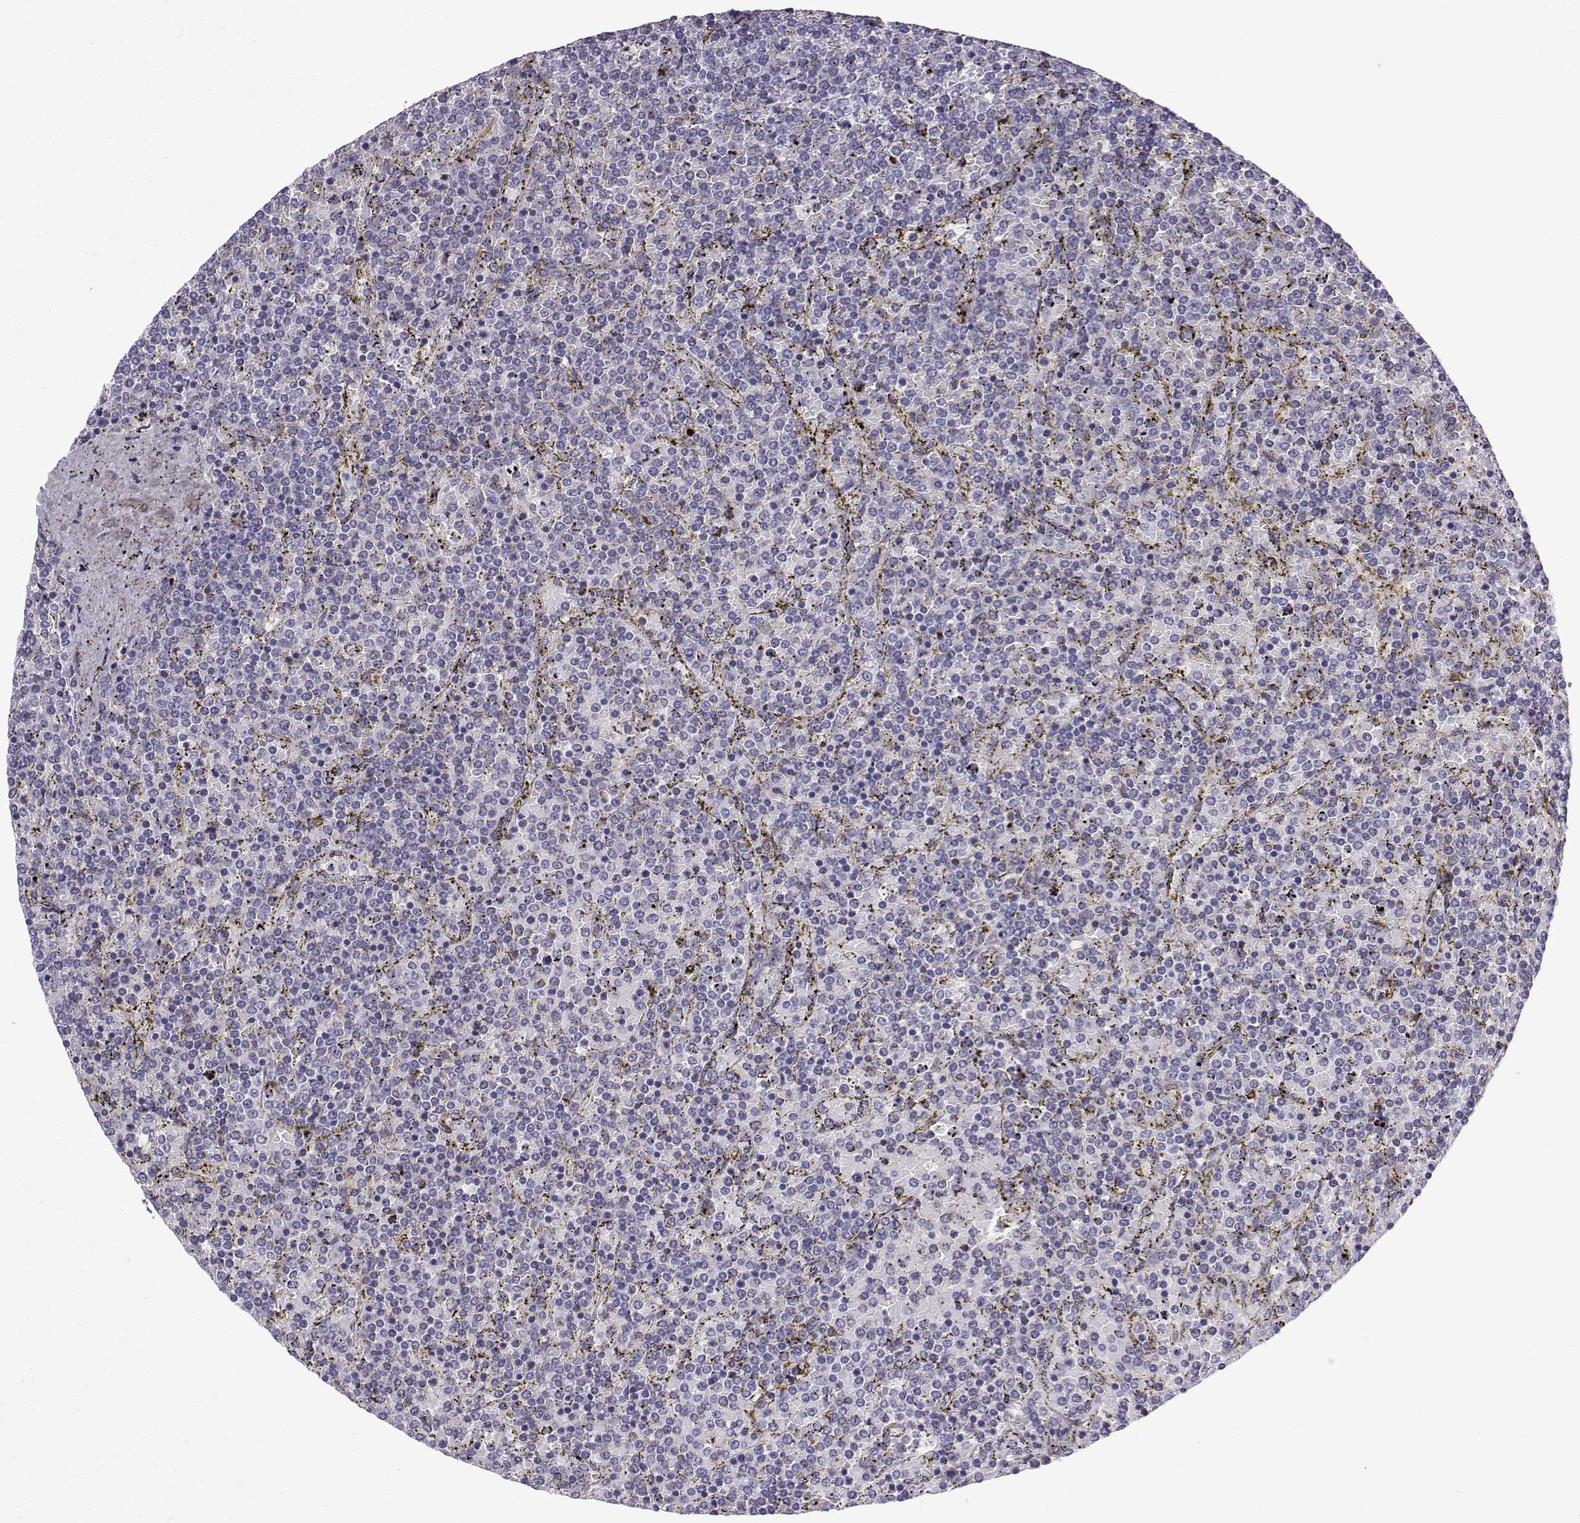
{"staining": {"intensity": "negative", "quantity": "none", "location": "none"}, "tissue": "lymphoma", "cell_type": "Tumor cells", "image_type": "cancer", "snomed": [{"axis": "morphology", "description": "Malignant lymphoma, non-Hodgkin's type, Low grade"}, {"axis": "topography", "description": "Spleen"}], "caption": "Low-grade malignant lymphoma, non-Hodgkin's type stained for a protein using IHC displays no positivity tumor cells.", "gene": "SPACA7", "patient": {"sex": "female", "age": 77}}